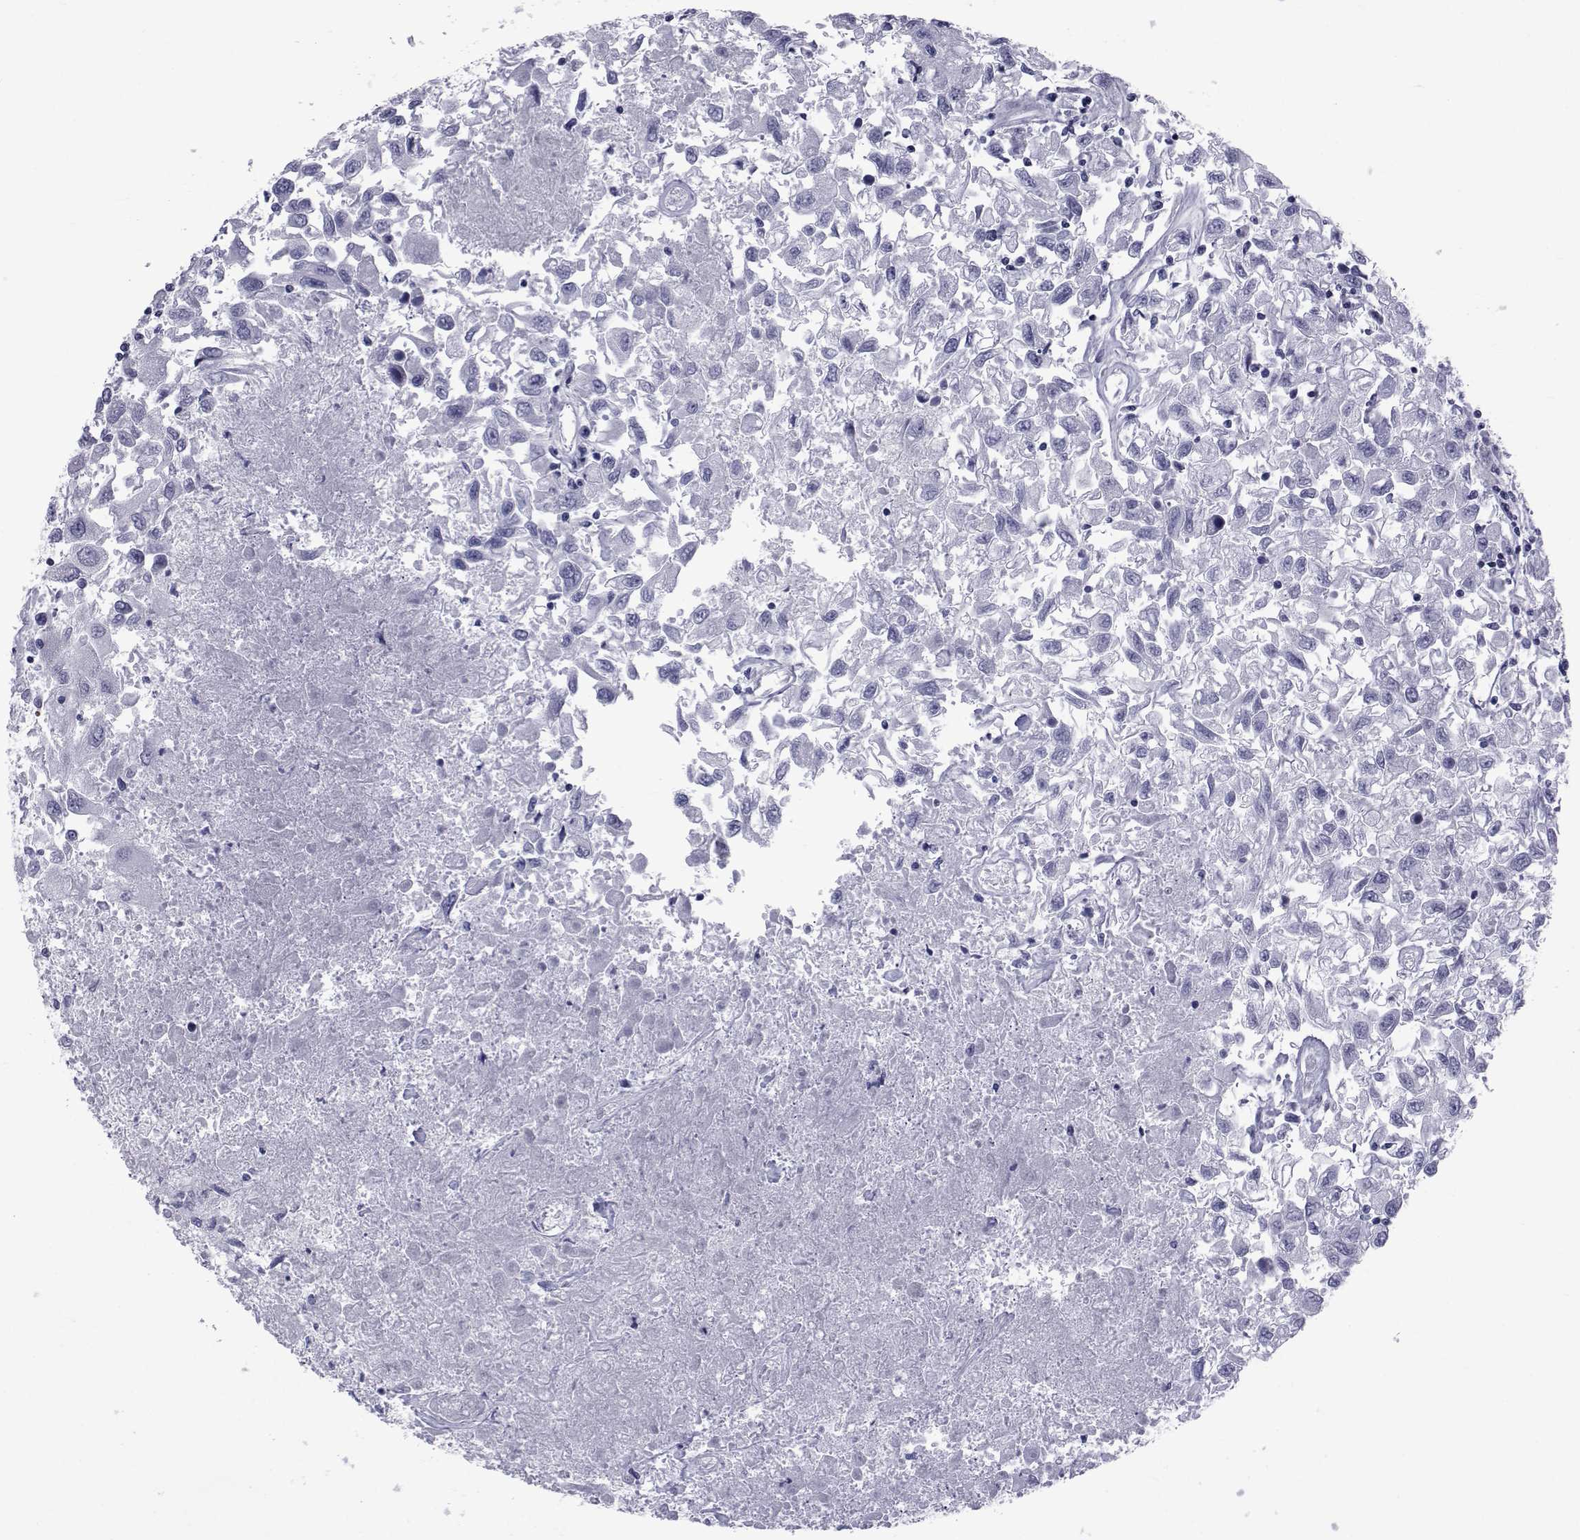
{"staining": {"intensity": "negative", "quantity": "none", "location": "none"}, "tissue": "renal cancer", "cell_type": "Tumor cells", "image_type": "cancer", "snomed": [{"axis": "morphology", "description": "Adenocarcinoma, NOS"}, {"axis": "topography", "description": "Kidney"}], "caption": "This photomicrograph is of renal adenocarcinoma stained with immunohistochemistry (IHC) to label a protein in brown with the nuclei are counter-stained blue. There is no positivity in tumor cells.", "gene": "GKAP1", "patient": {"sex": "female", "age": 76}}